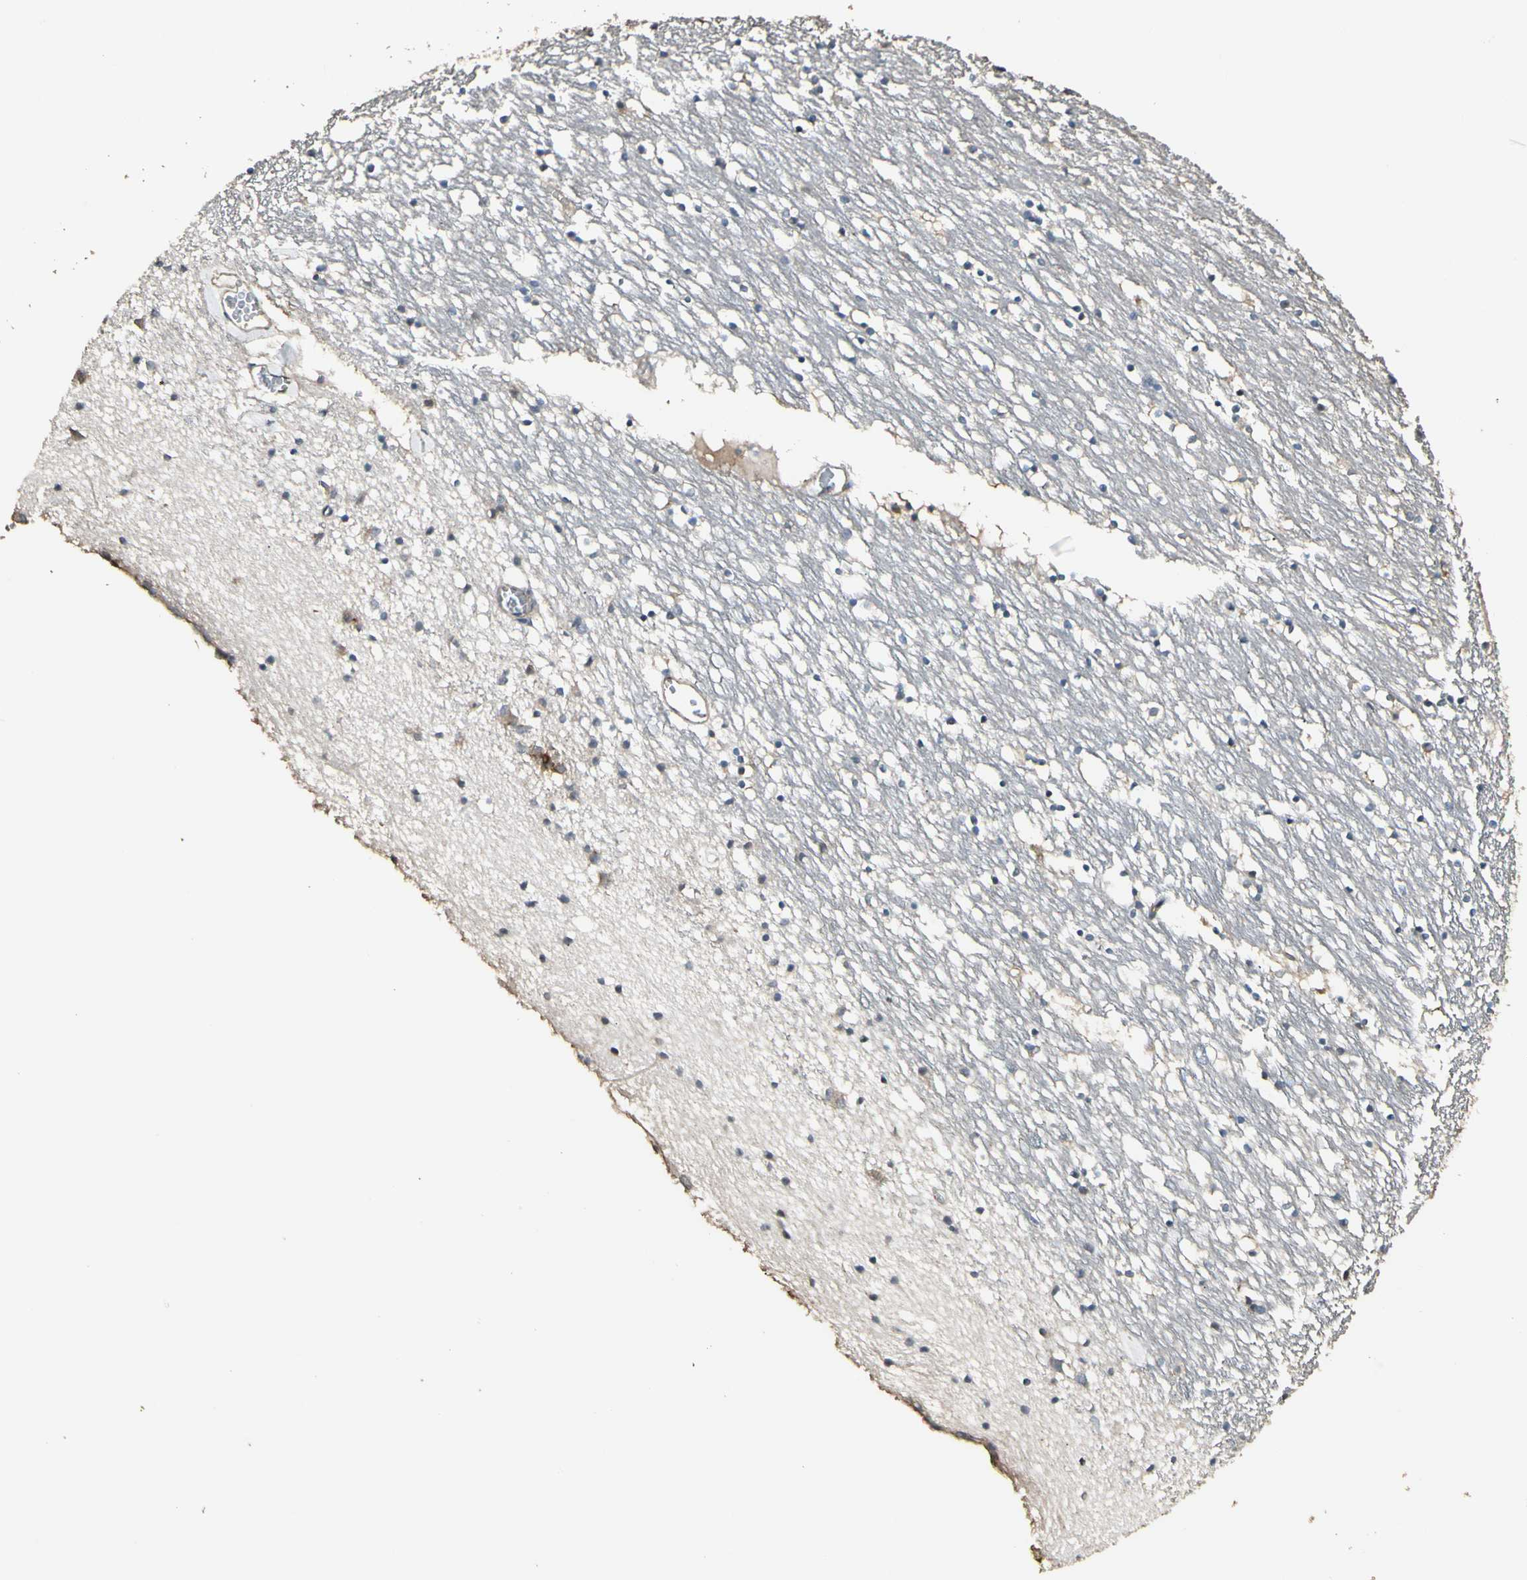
{"staining": {"intensity": "weak", "quantity": "<25%", "location": "cytoplasmic/membranous"}, "tissue": "caudate", "cell_type": "Glial cells", "image_type": "normal", "snomed": [{"axis": "morphology", "description": "Normal tissue, NOS"}, {"axis": "topography", "description": "Lateral ventricle wall"}], "caption": "Immunohistochemistry of benign human caudate displays no staining in glial cells.", "gene": "MAP3K7", "patient": {"sex": "male", "age": 45}}